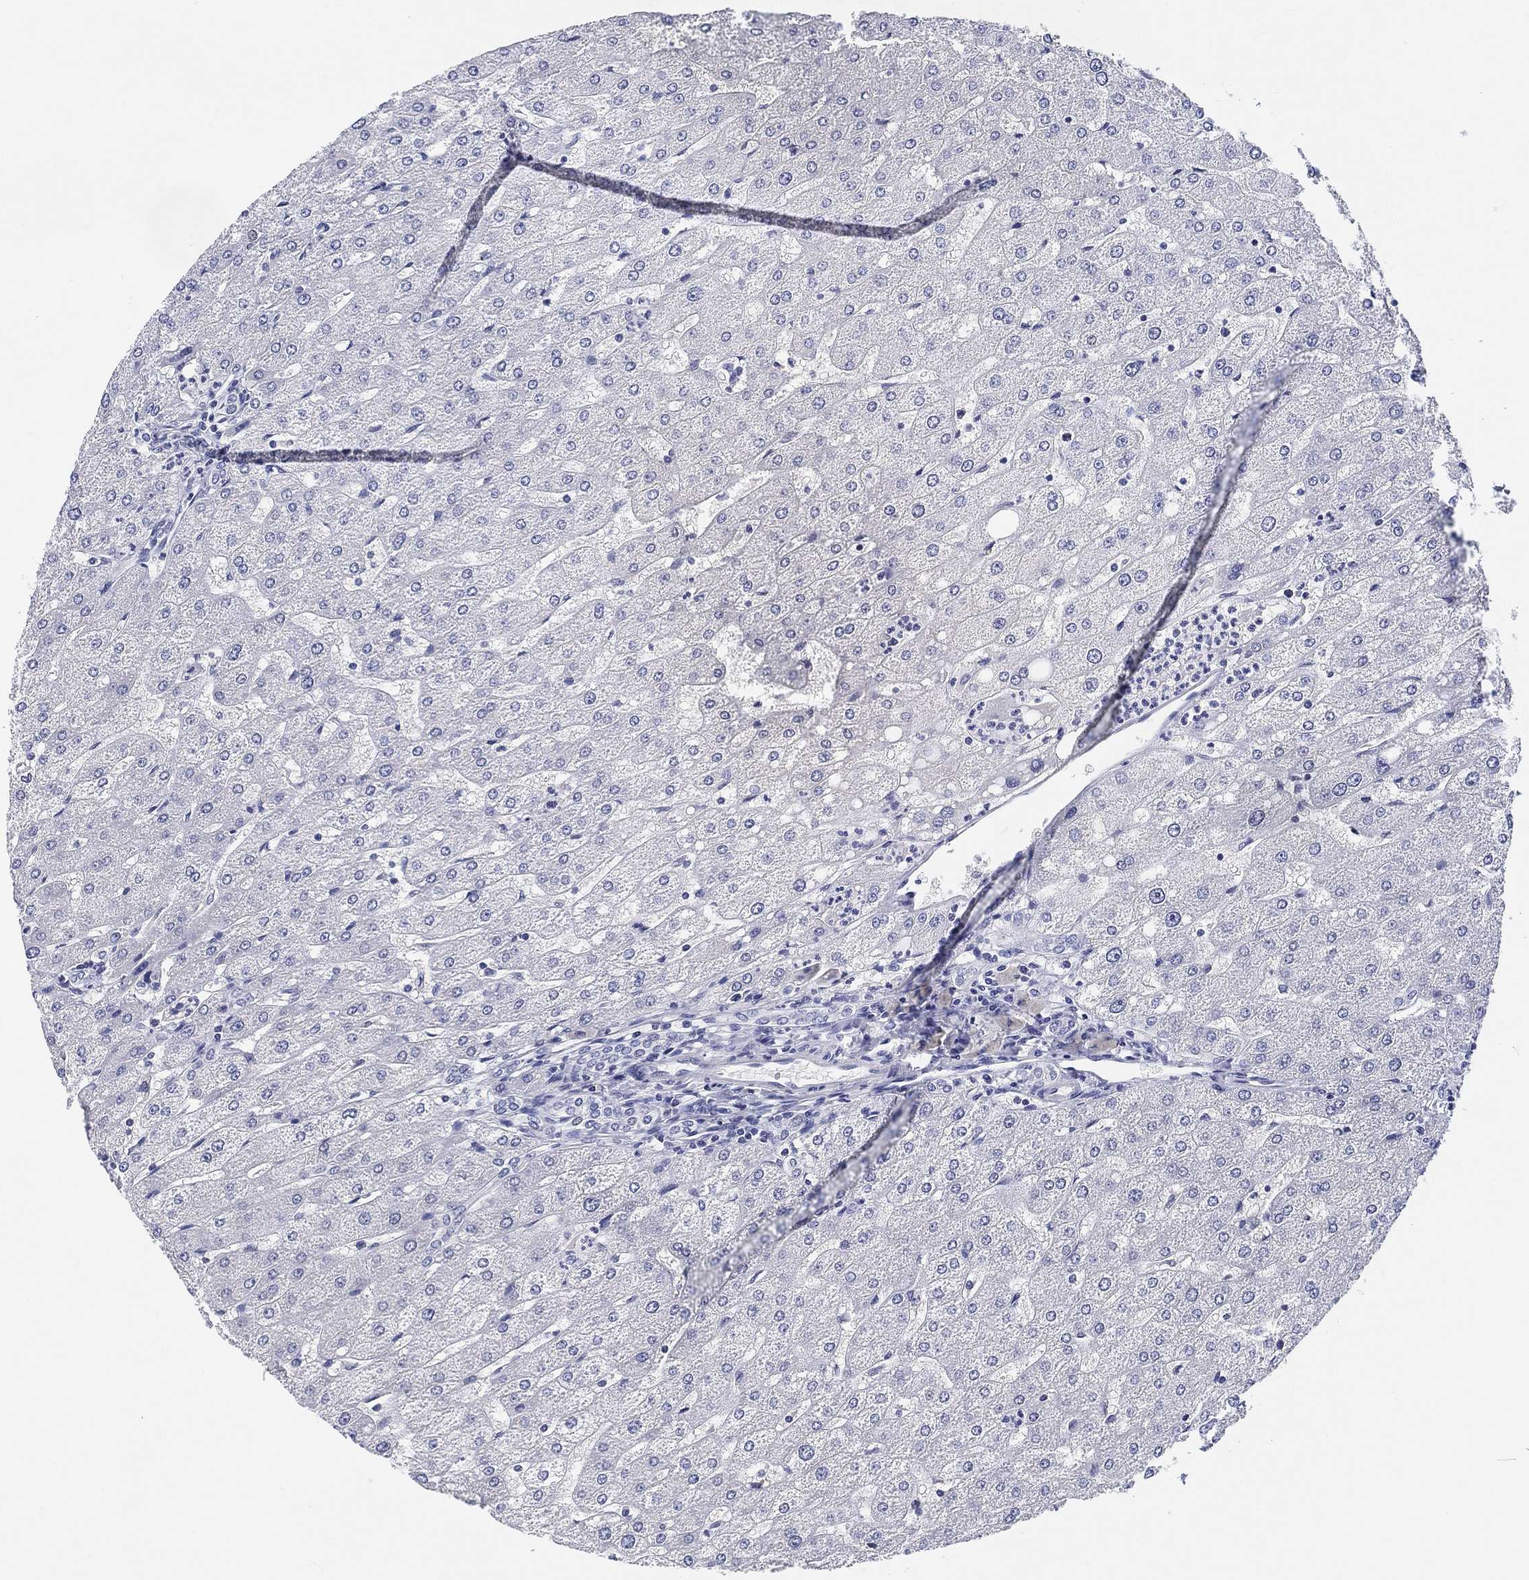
{"staining": {"intensity": "negative", "quantity": "none", "location": "none"}, "tissue": "liver", "cell_type": "Cholangiocytes", "image_type": "normal", "snomed": [{"axis": "morphology", "description": "Normal tissue, NOS"}, {"axis": "topography", "description": "Liver"}], "caption": "This micrograph is of unremarkable liver stained with immunohistochemistry (IHC) to label a protein in brown with the nuclei are counter-stained blue. There is no staining in cholangiocytes. (DAB (3,3'-diaminobenzidine) immunohistochemistry (IHC) visualized using brightfield microscopy, high magnification).", "gene": "OTUB2", "patient": {"sex": "male", "age": 67}}